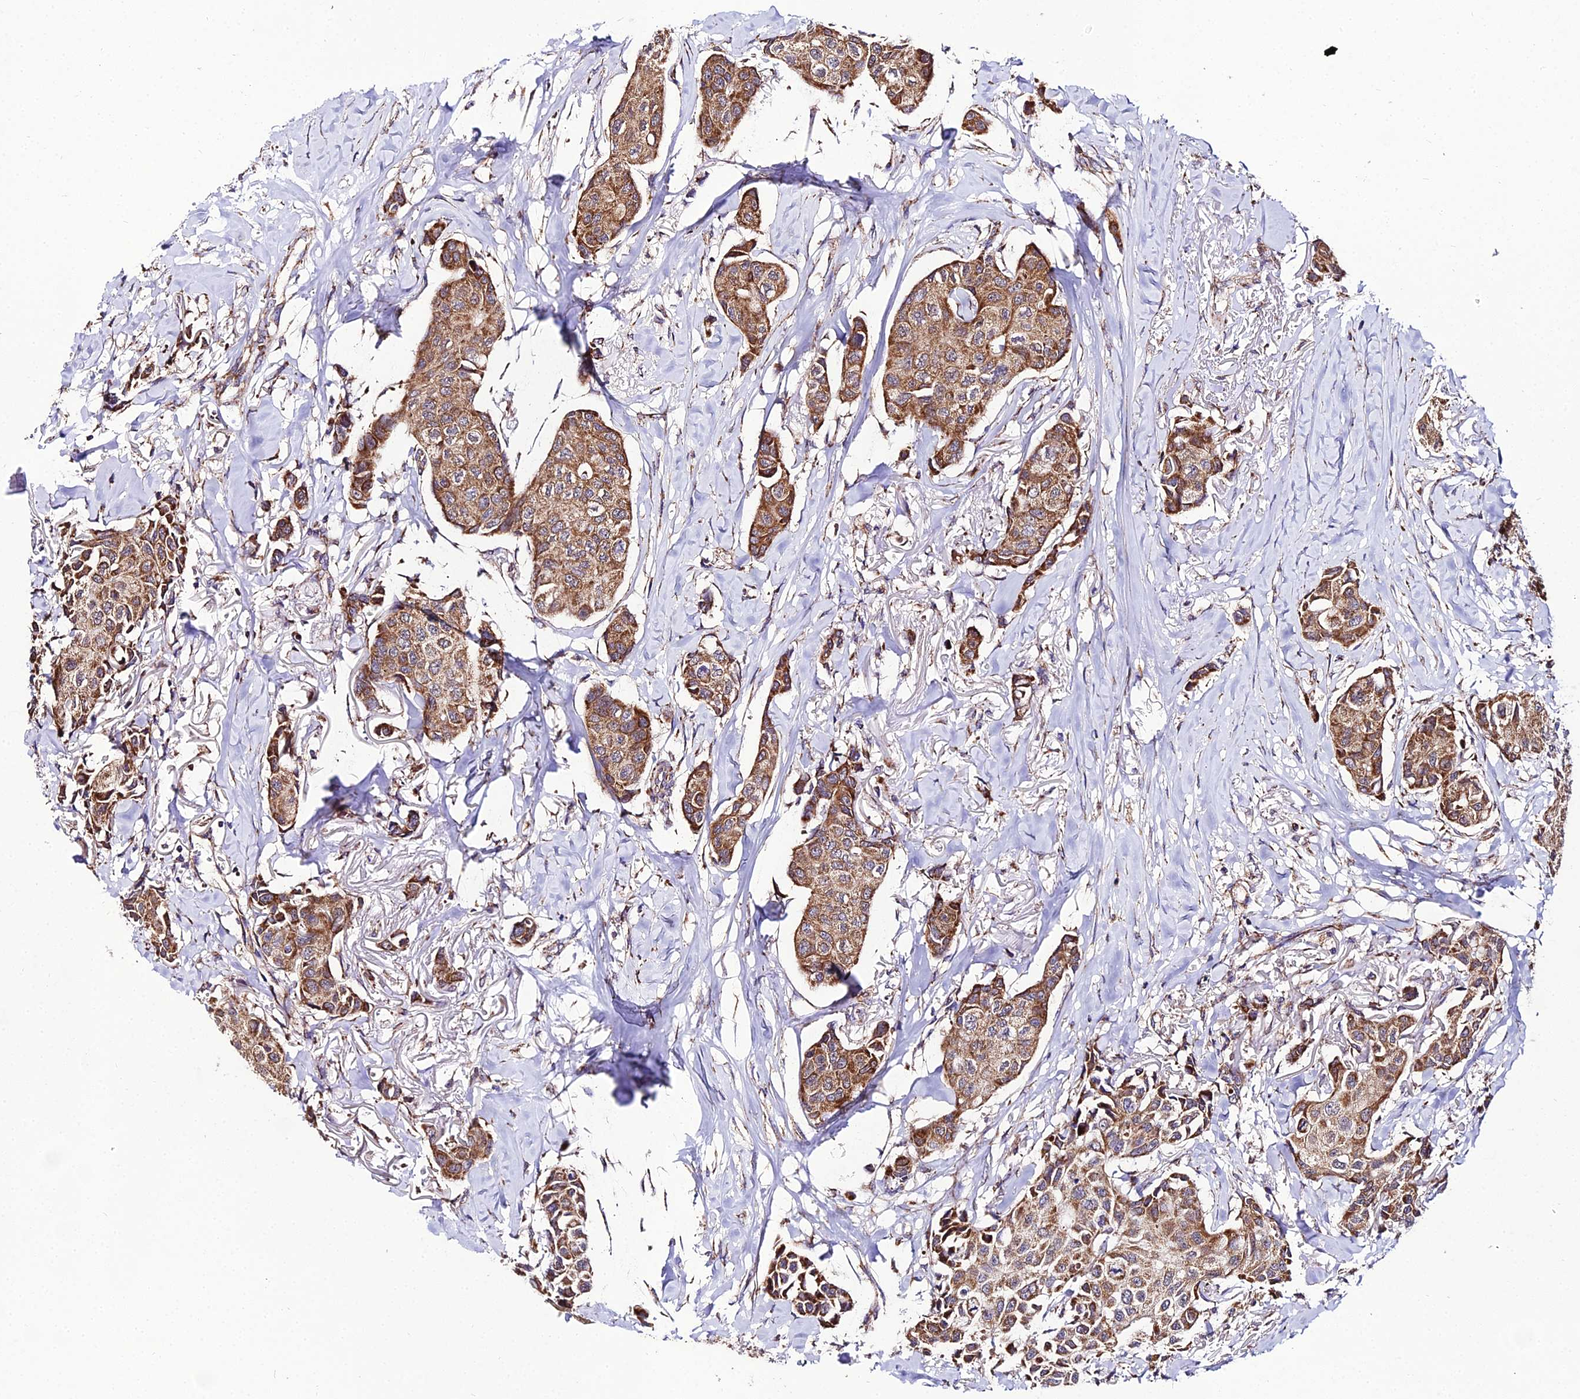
{"staining": {"intensity": "strong", "quantity": ">75%", "location": "cytoplasmic/membranous"}, "tissue": "breast cancer", "cell_type": "Tumor cells", "image_type": "cancer", "snomed": [{"axis": "morphology", "description": "Duct carcinoma"}, {"axis": "topography", "description": "Breast"}], "caption": "A high amount of strong cytoplasmic/membranous positivity is seen in about >75% of tumor cells in breast invasive ductal carcinoma tissue.", "gene": "PSMD2", "patient": {"sex": "female", "age": 80}}